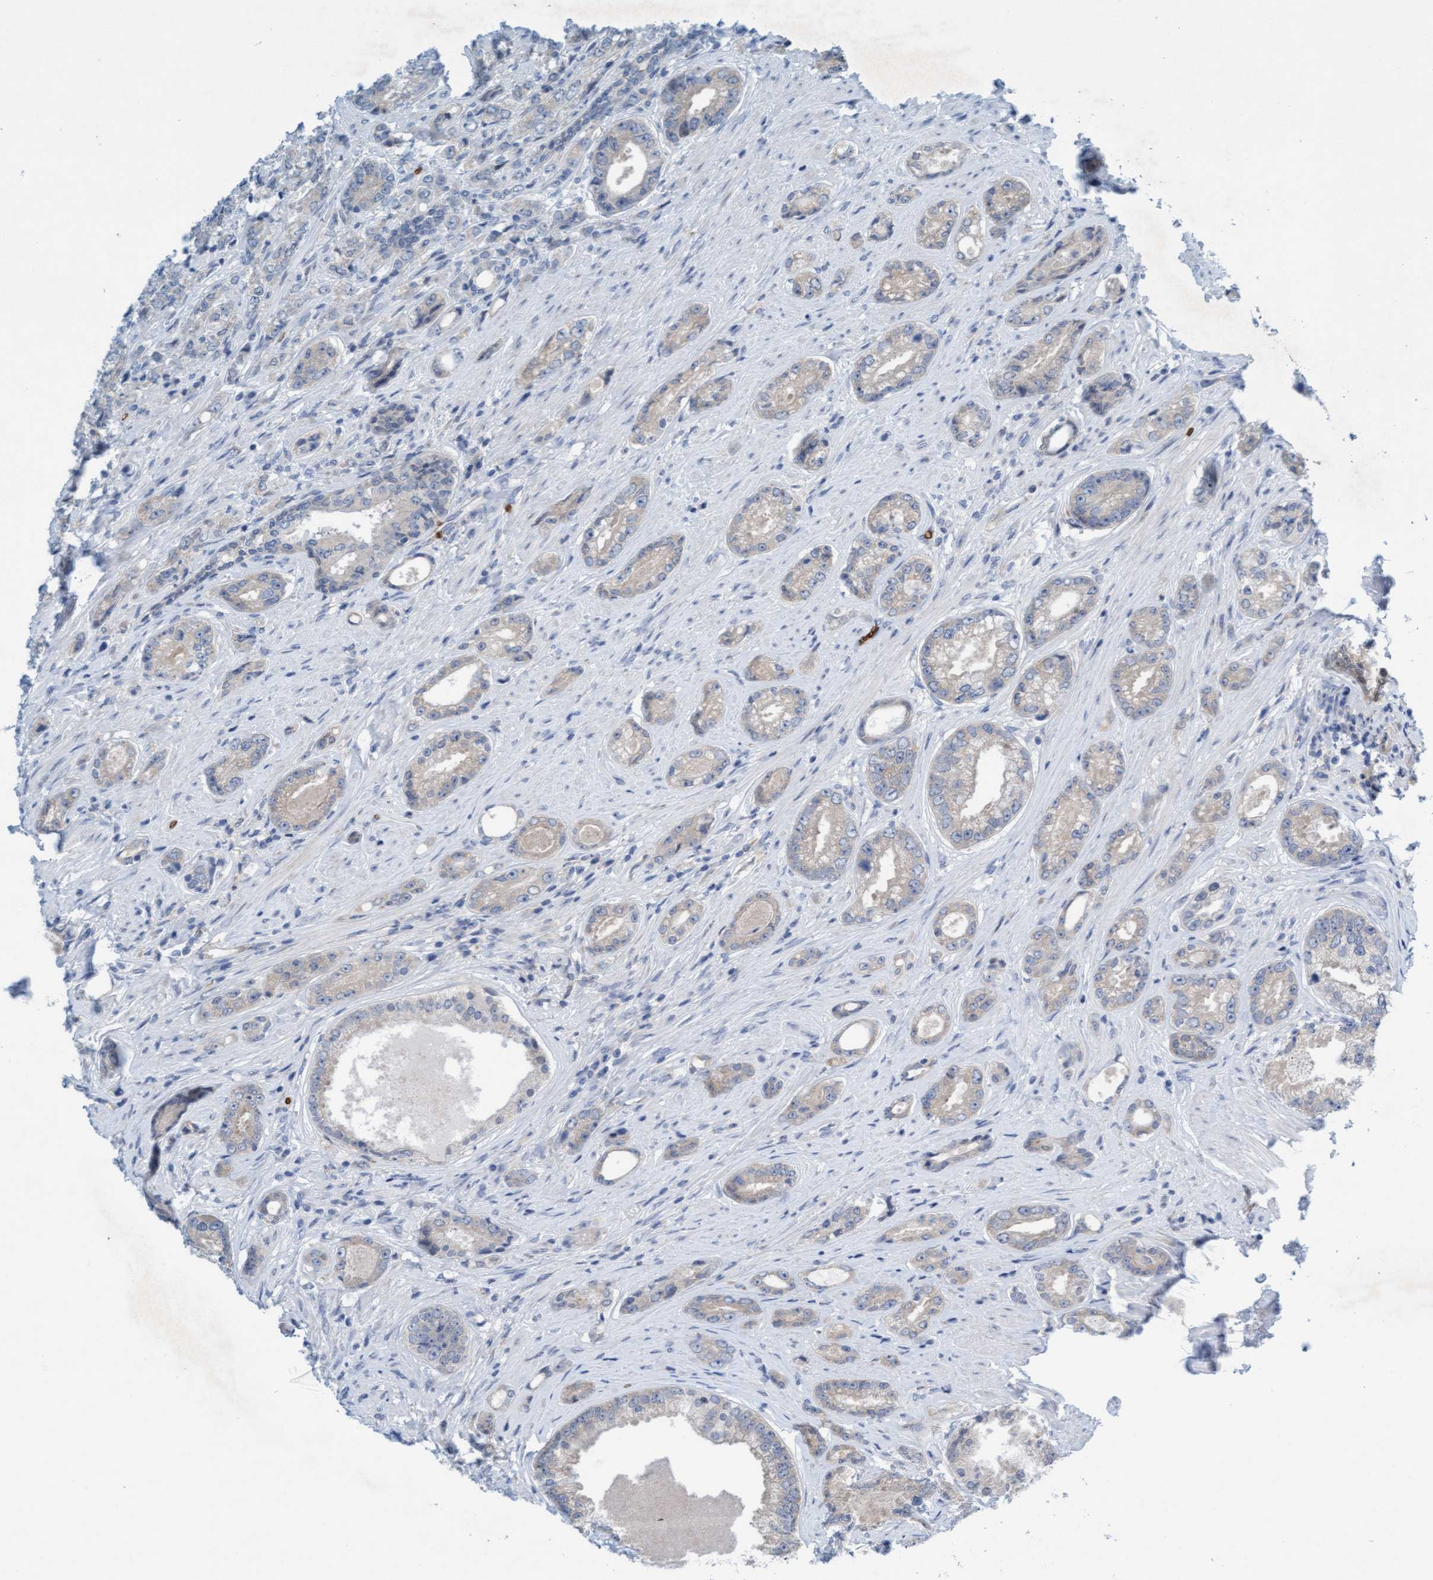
{"staining": {"intensity": "negative", "quantity": "none", "location": "none"}, "tissue": "prostate cancer", "cell_type": "Tumor cells", "image_type": "cancer", "snomed": [{"axis": "morphology", "description": "Adenocarcinoma, High grade"}, {"axis": "topography", "description": "Prostate"}], "caption": "Tumor cells are negative for protein expression in human prostate cancer (adenocarcinoma (high-grade)).", "gene": "SPEM2", "patient": {"sex": "male", "age": 61}}